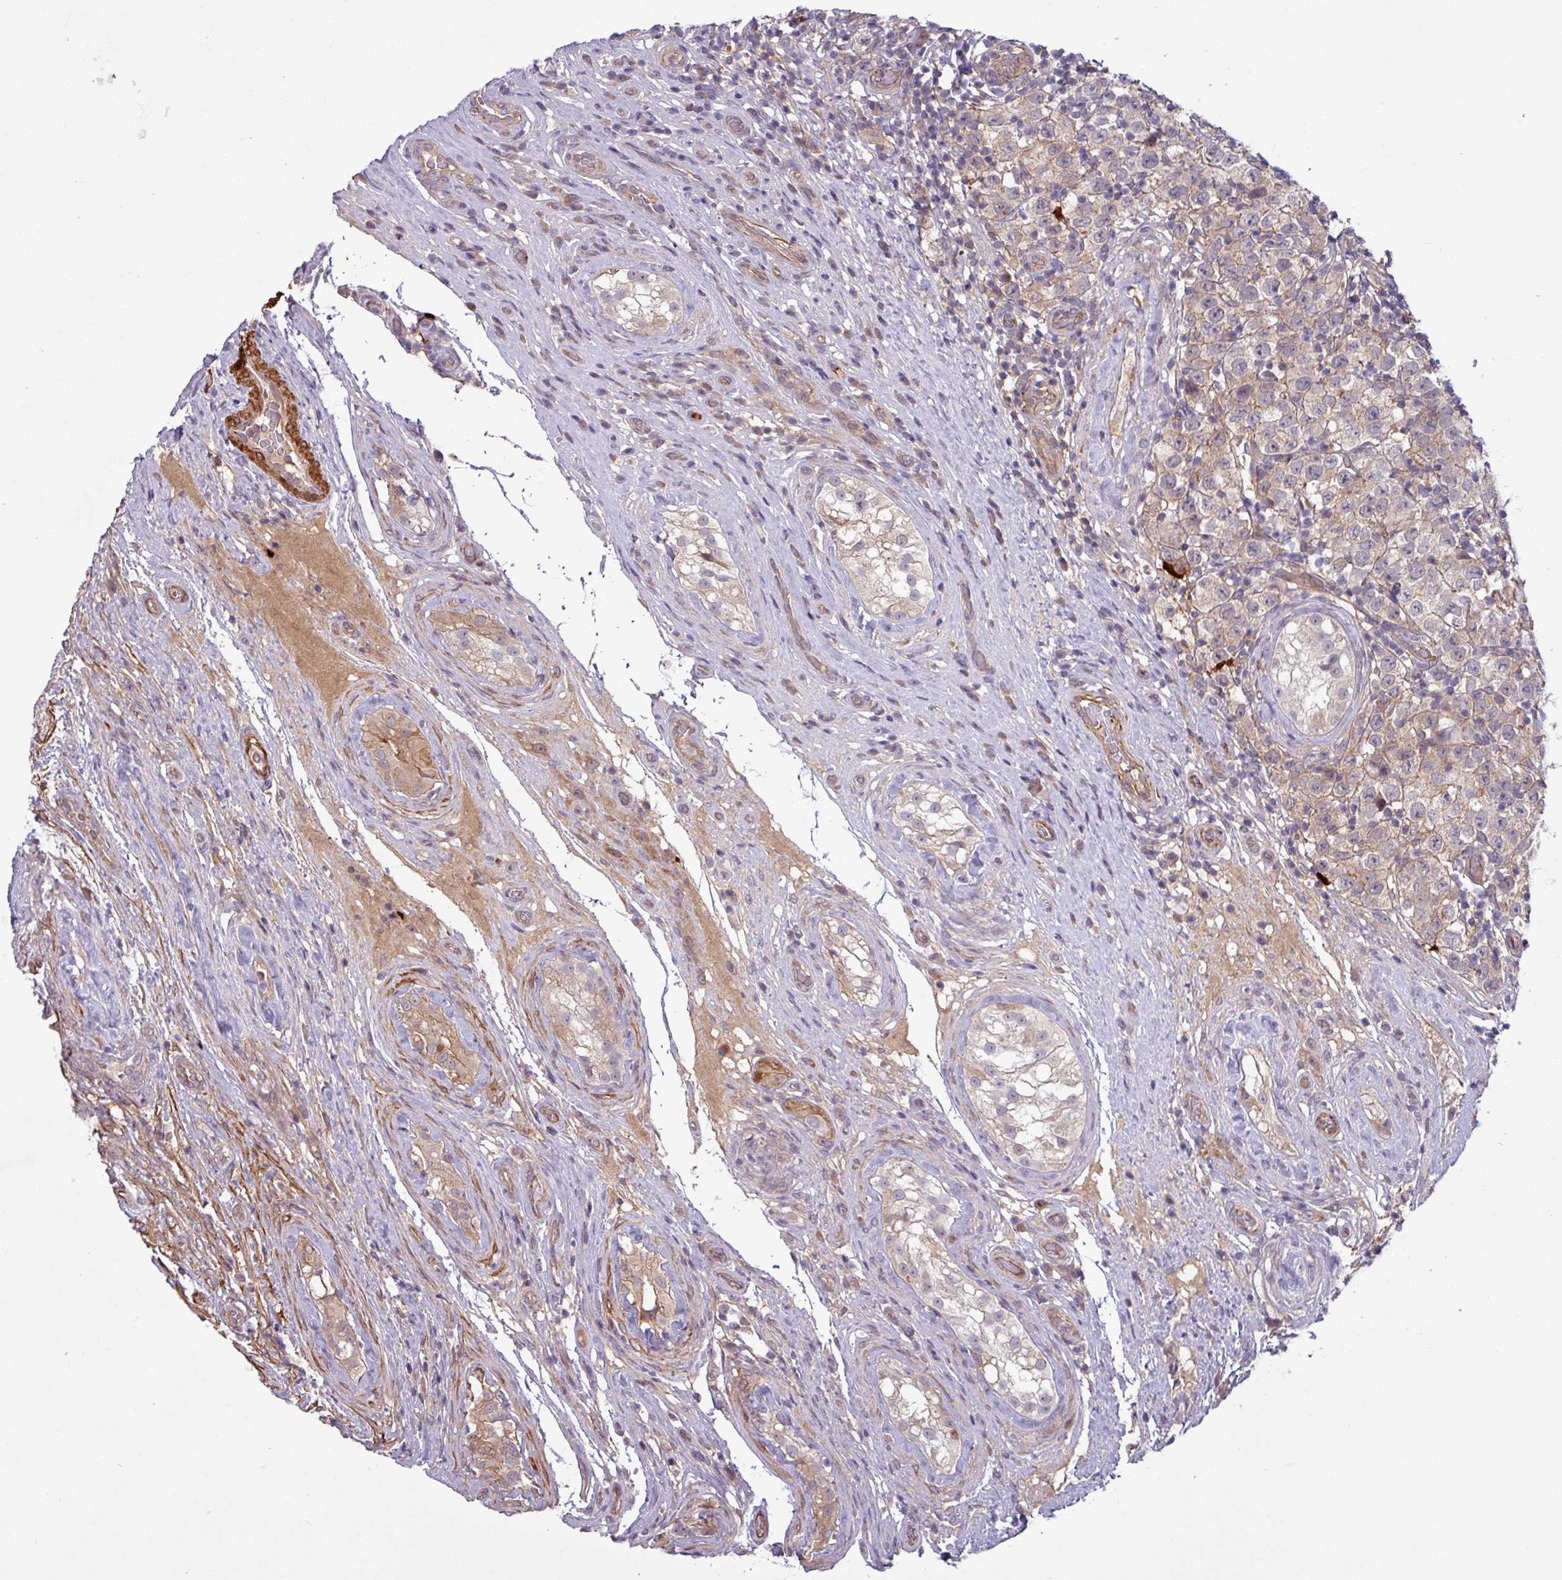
{"staining": {"intensity": "weak", "quantity": "25%-75%", "location": "cytoplasmic/membranous"}, "tissue": "testis cancer", "cell_type": "Tumor cells", "image_type": "cancer", "snomed": [{"axis": "morphology", "description": "Seminoma, NOS"}, {"axis": "morphology", "description": "Carcinoma, Embryonal, NOS"}, {"axis": "topography", "description": "Testis"}], "caption": "This photomicrograph exhibits immunohistochemistry (IHC) staining of testis cancer, with low weak cytoplasmic/membranous positivity in approximately 25%-75% of tumor cells.", "gene": "PCED1A", "patient": {"sex": "male", "age": 41}}